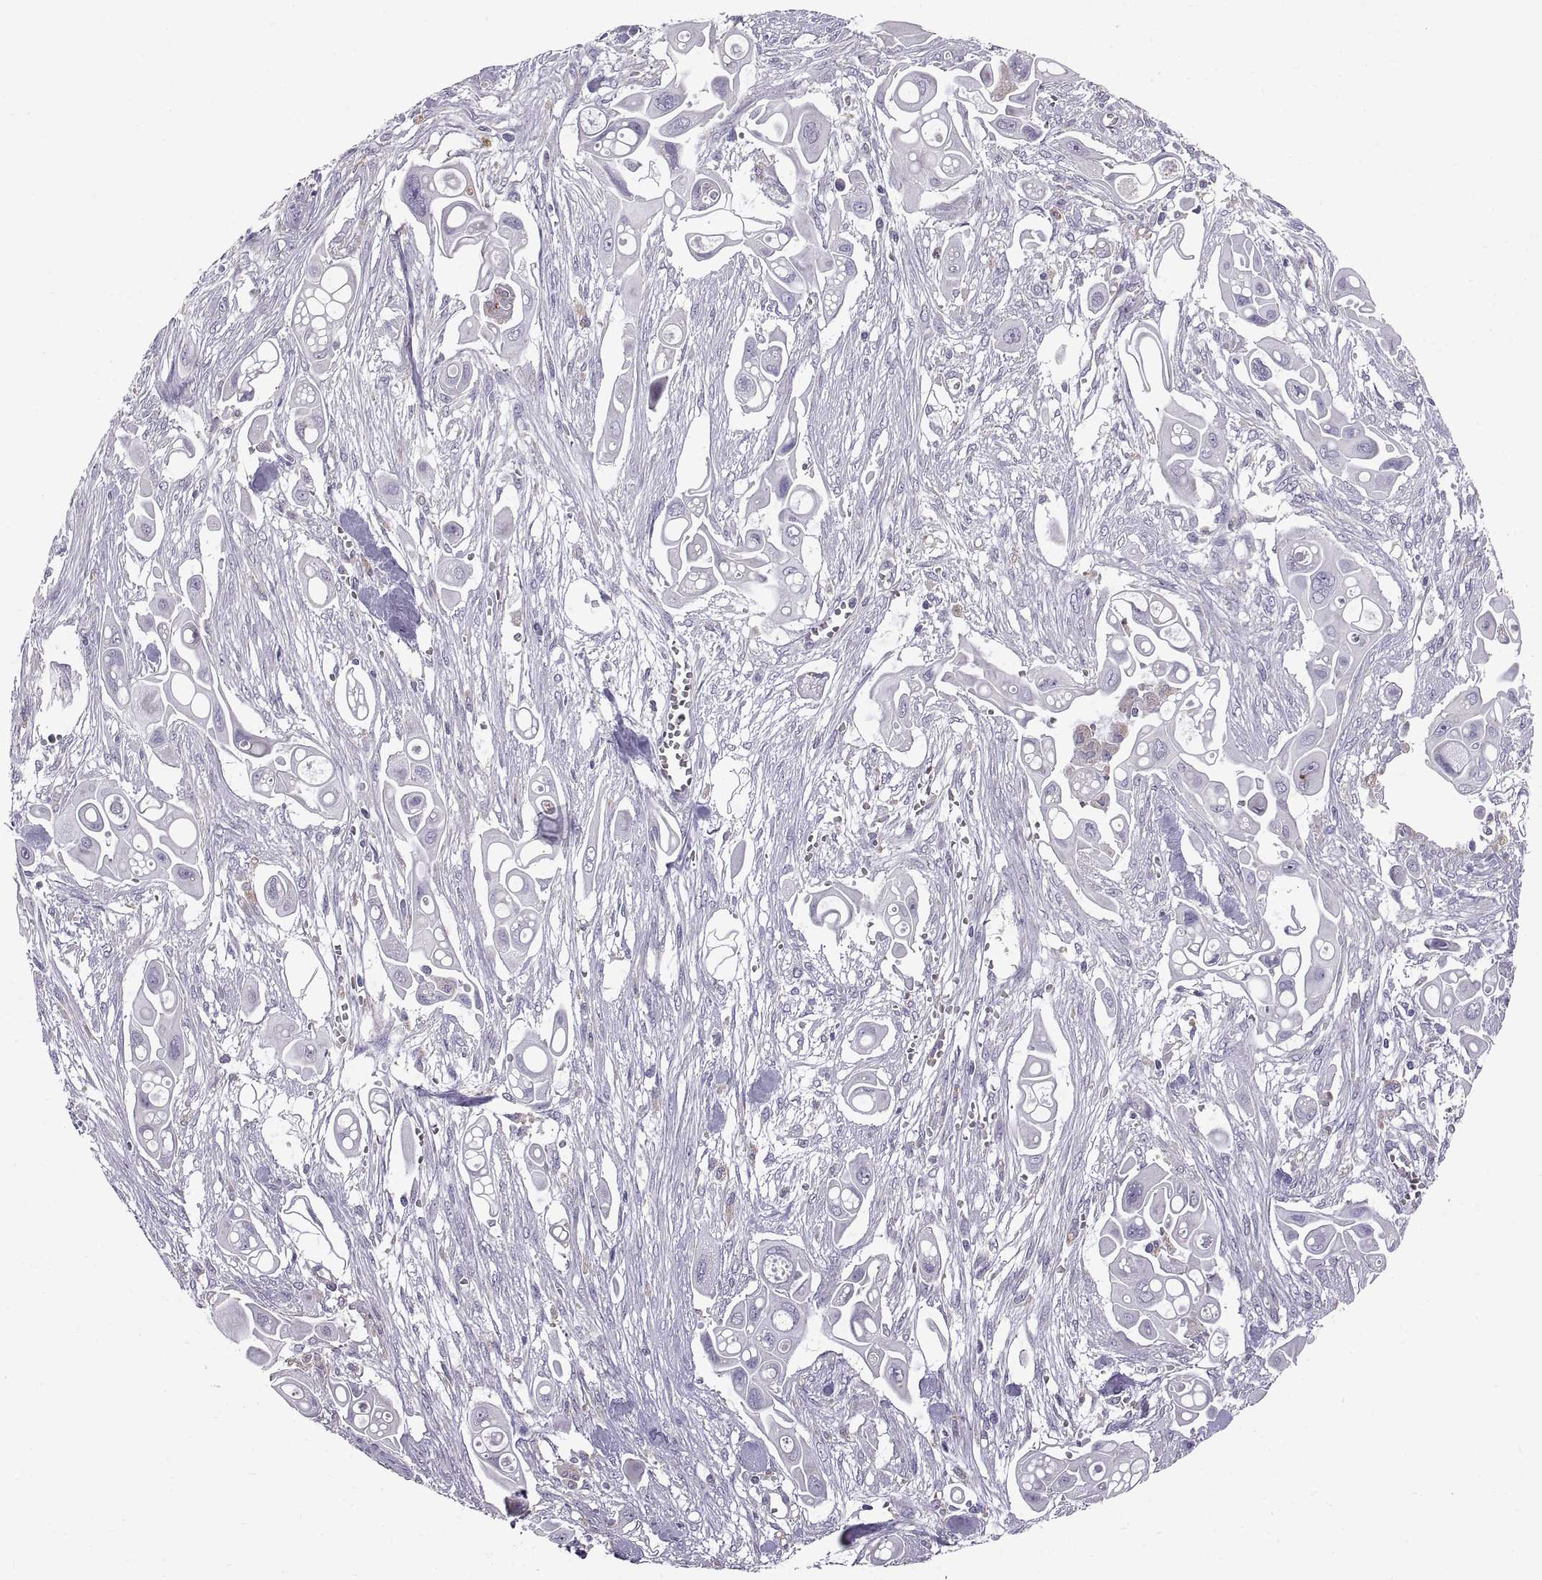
{"staining": {"intensity": "negative", "quantity": "none", "location": "none"}, "tissue": "pancreatic cancer", "cell_type": "Tumor cells", "image_type": "cancer", "snomed": [{"axis": "morphology", "description": "Adenocarcinoma, NOS"}, {"axis": "topography", "description": "Pancreas"}], "caption": "Histopathology image shows no significant protein expression in tumor cells of pancreatic cancer.", "gene": "ARSL", "patient": {"sex": "male", "age": 50}}